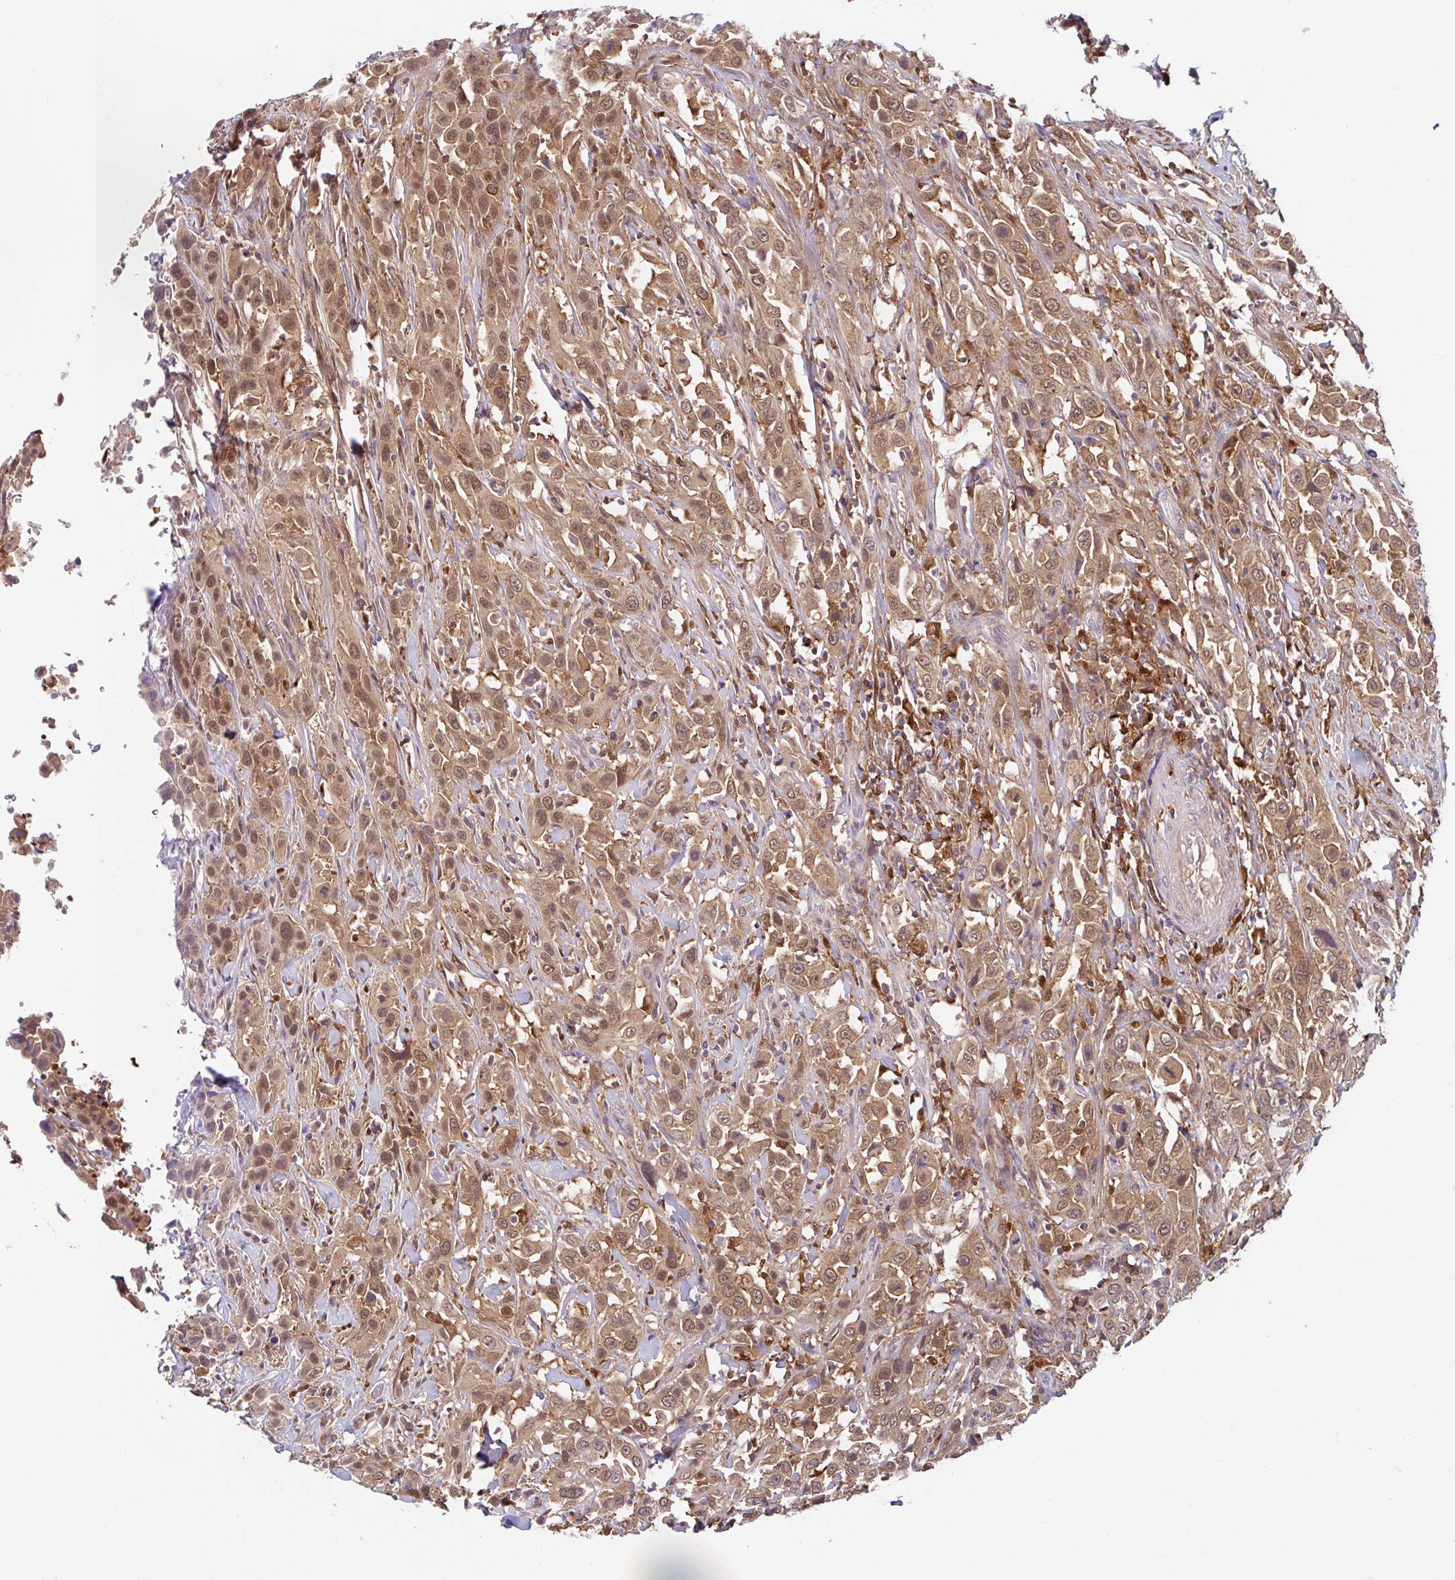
{"staining": {"intensity": "moderate", "quantity": ">75%", "location": "cytoplasmic/membranous,nuclear"}, "tissue": "urothelial cancer", "cell_type": "Tumor cells", "image_type": "cancer", "snomed": [{"axis": "morphology", "description": "Urothelial carcinoma, High grade"}, {"axis": "topography", "description": "Urinary bladder"}], "caption": "High-power microscopy captured an immunohistochemistry photomicrograph of high-grade urothelial carcinoma, revealing moderate cytoplasmic/membranous and nuclear staining in about >75% of tumor cells.", "gene": "BLVRA", "patient": {"sex": "male", "age": 61}}